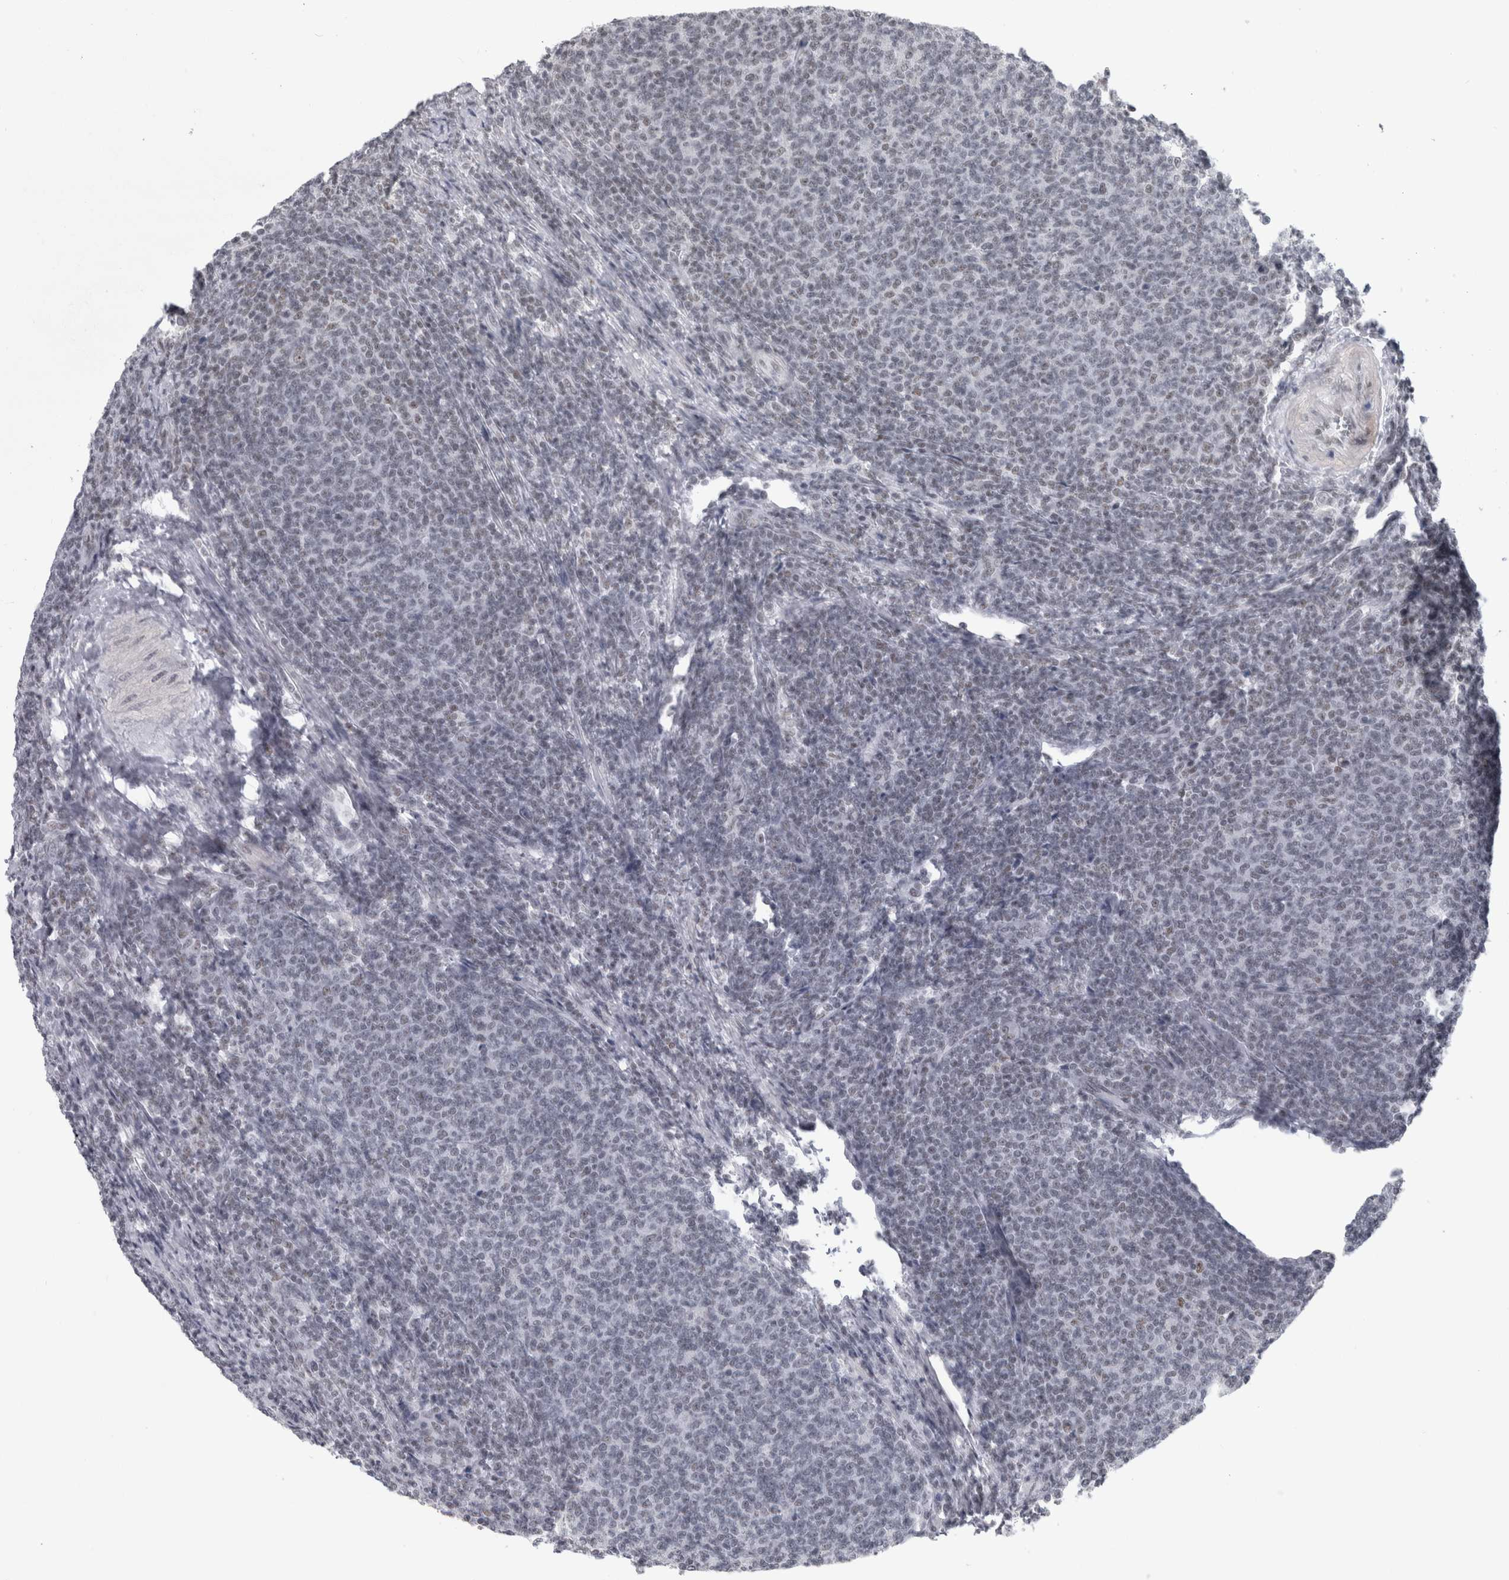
{"staining": {"intensity": "negative", "quantity": "none", "location": "none"}, "tissue": "lymphoma", "cell_type": "Tumor cells", "image_type": "cancer", "snomed": [{"axis": "morphology", "description": "Malignant lymphoma, non-Hodgkin's type, Low grade"}, {"axis": "topography", "description": "Lymph node"}], "caption": "Protein analysis of lymphoma reveals no significant expression in tumor cells. (DAB immunohistochemistry (IHC), high magnification).", "gene": "ARID4B", "patient": {"sex": "male", "age": 66}}